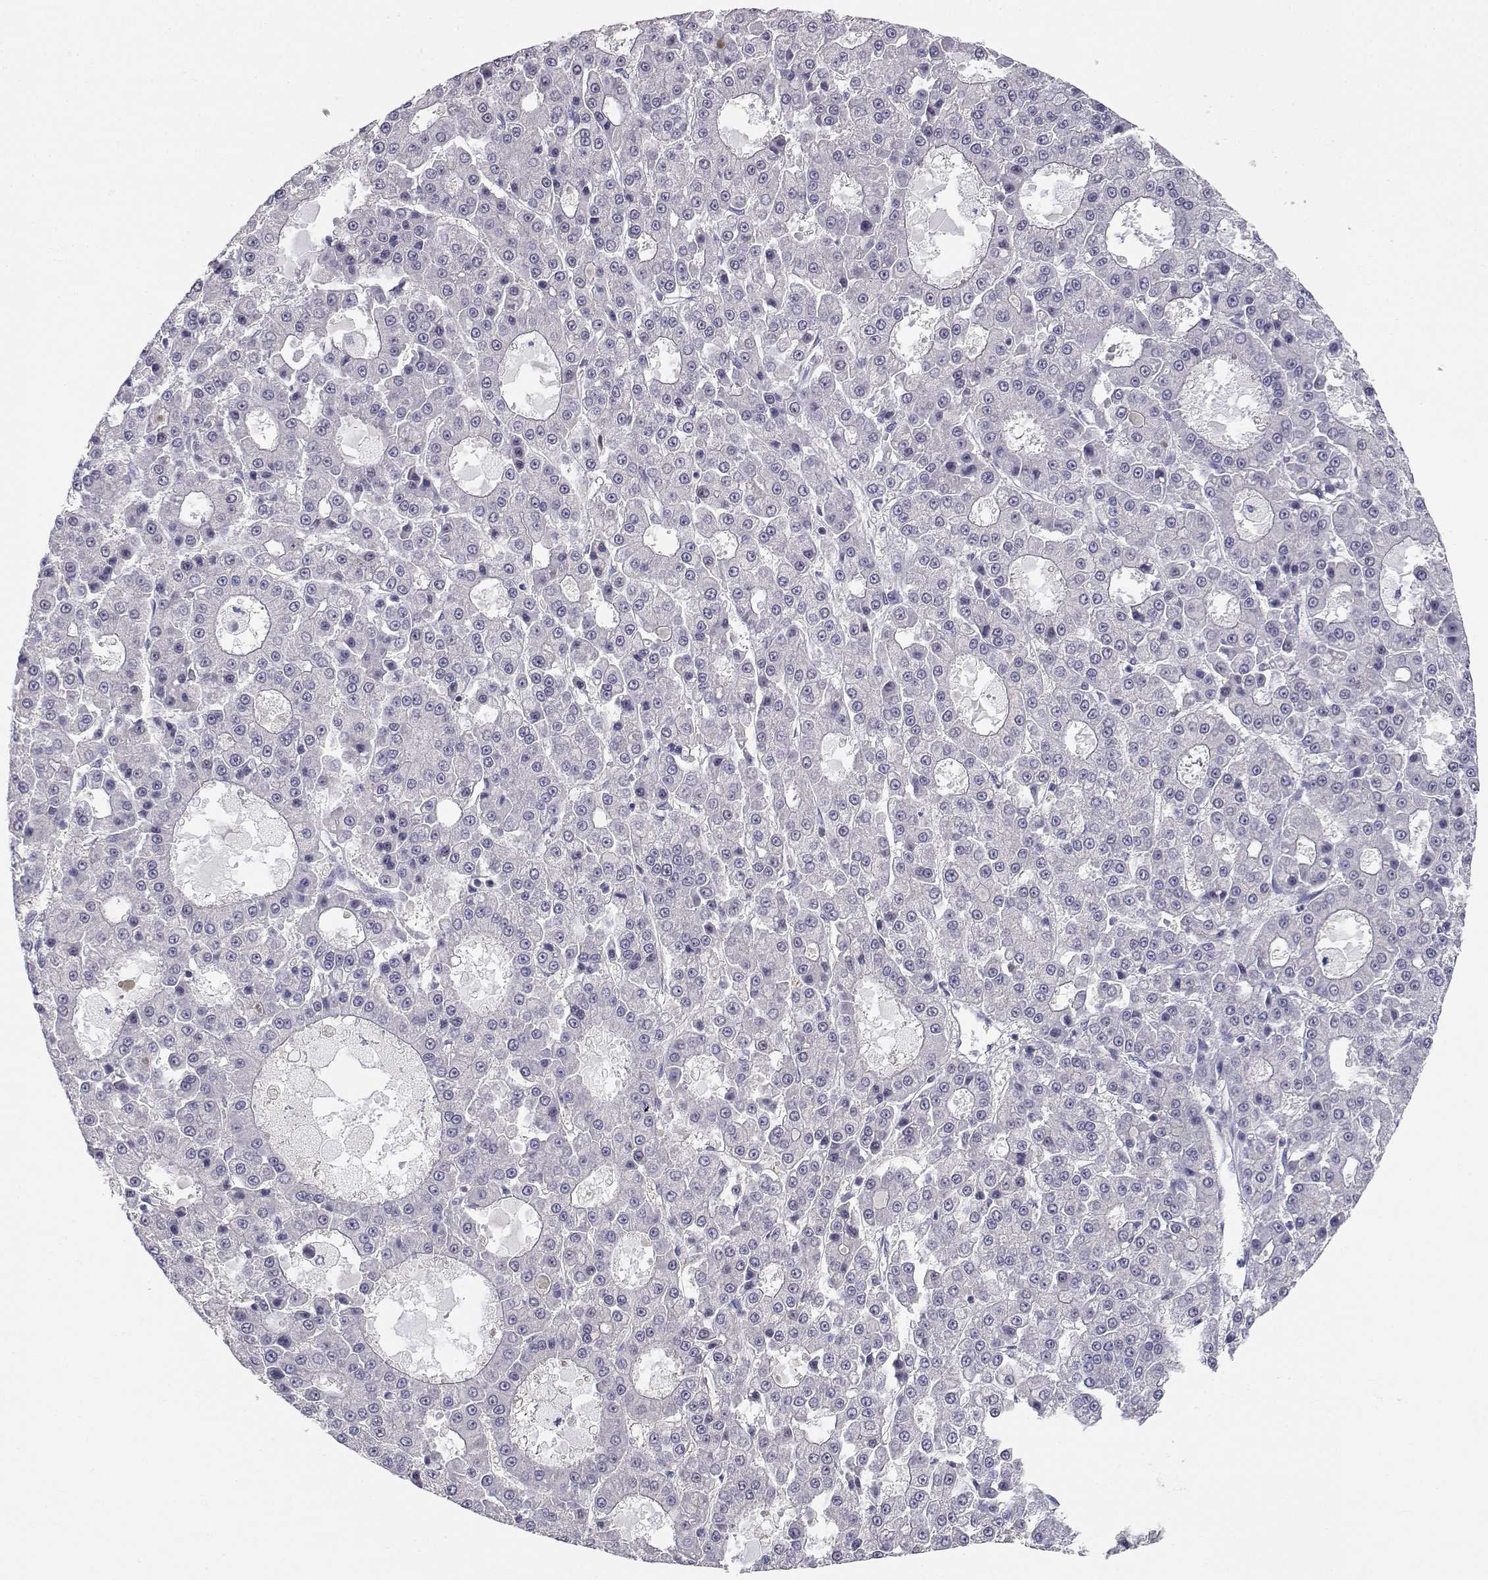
{"staining": {"intensity": "negative", "quantity": "none", "location": "none"}, "tissue": "liver cancer", "cell_type": "Tumor cells", "image_type": "cancer", "snomed": [{"axis": "morphology", "description": "Carcinoma, Hepatocellular, NOS"}, {"axis": "topography", "description": "Liver"}], "caption": "Immunohistochemistry of liver hepatocellular carcinoma displays no staining in tumor cells.", "gene": "ADA", "patient": {"sex": "male", "age": 70}}